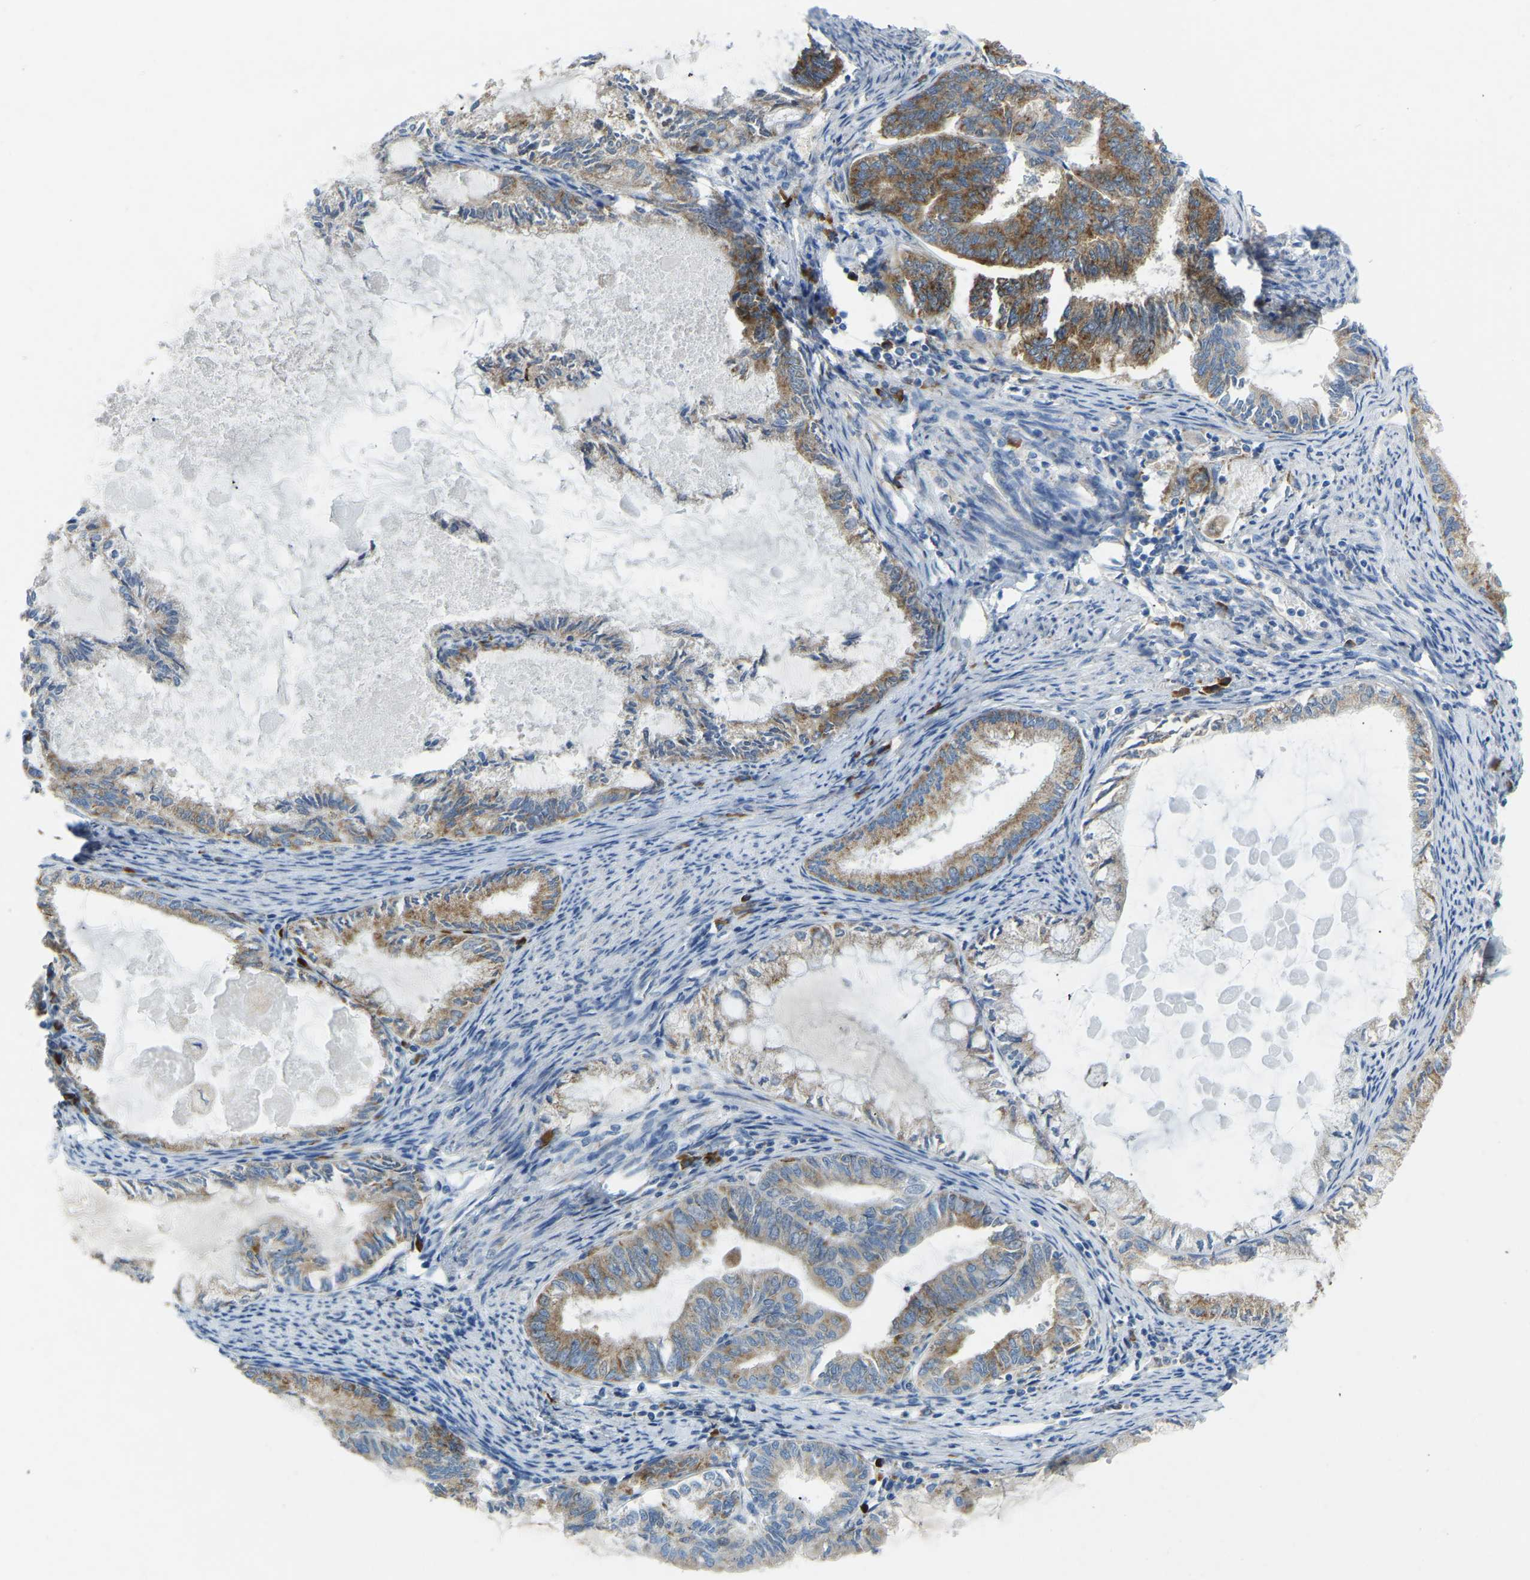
{"staining": {"intensity": "moderate", "quantity": ">75%", "location": "cytoplasmic/membranous"}, "tissue": "endometrial cancer", "cell_type": "Tumor cells", "image_type": "cancer", "snomed": [{"axis": "morphology", "description": "Adenocarcinoma, NOS"}, {"axis": "topography", "description": "Endometrium"}], "caption": "About >75% of tumor cells in endometrial adenocarcinoma exhibit moderate cytoplasmic/membranous protein expression as visualized by brown immunohistochemical staining.", "gene": "SND1", "patient": {"sex": "female", "age": 86}}